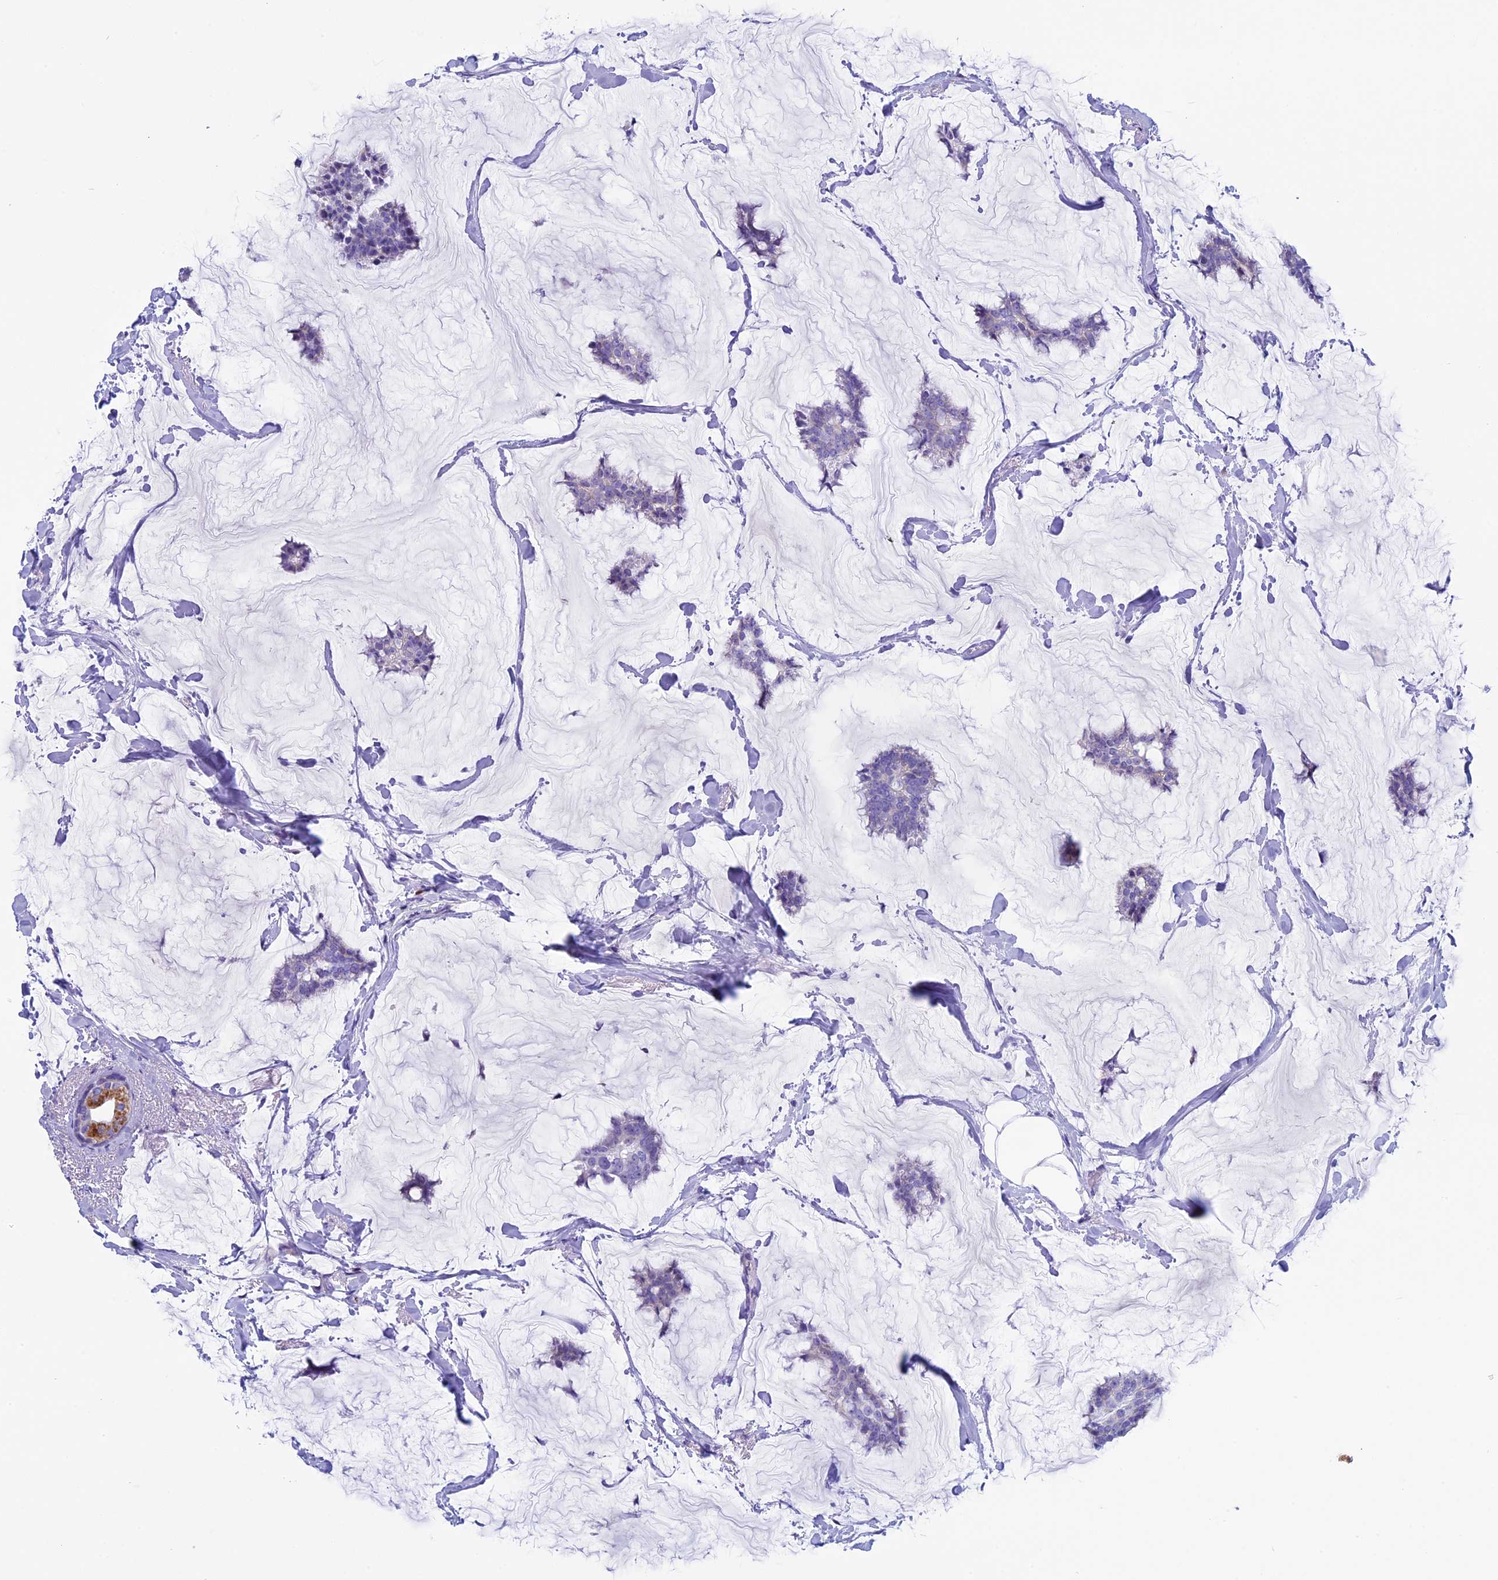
{"staining": {"intensity": "negative", "quantity": "none", "location": "none"}, "tissue": "breast cancer", "cell_type": "Tumor cells", "image_type": "cancer", "snomed": [{"axis": "morphology", "description": "Duct carcinoma"}, {"axis": "topography", "description": "Breast"}], "caption": "This is an immunohistochemistry micrograph of breast cancer (intraductal carcinoma). There is no expression in tumor cells.", "gene": "ZNF563", "patient": {"sex": "female", "age": 93}}